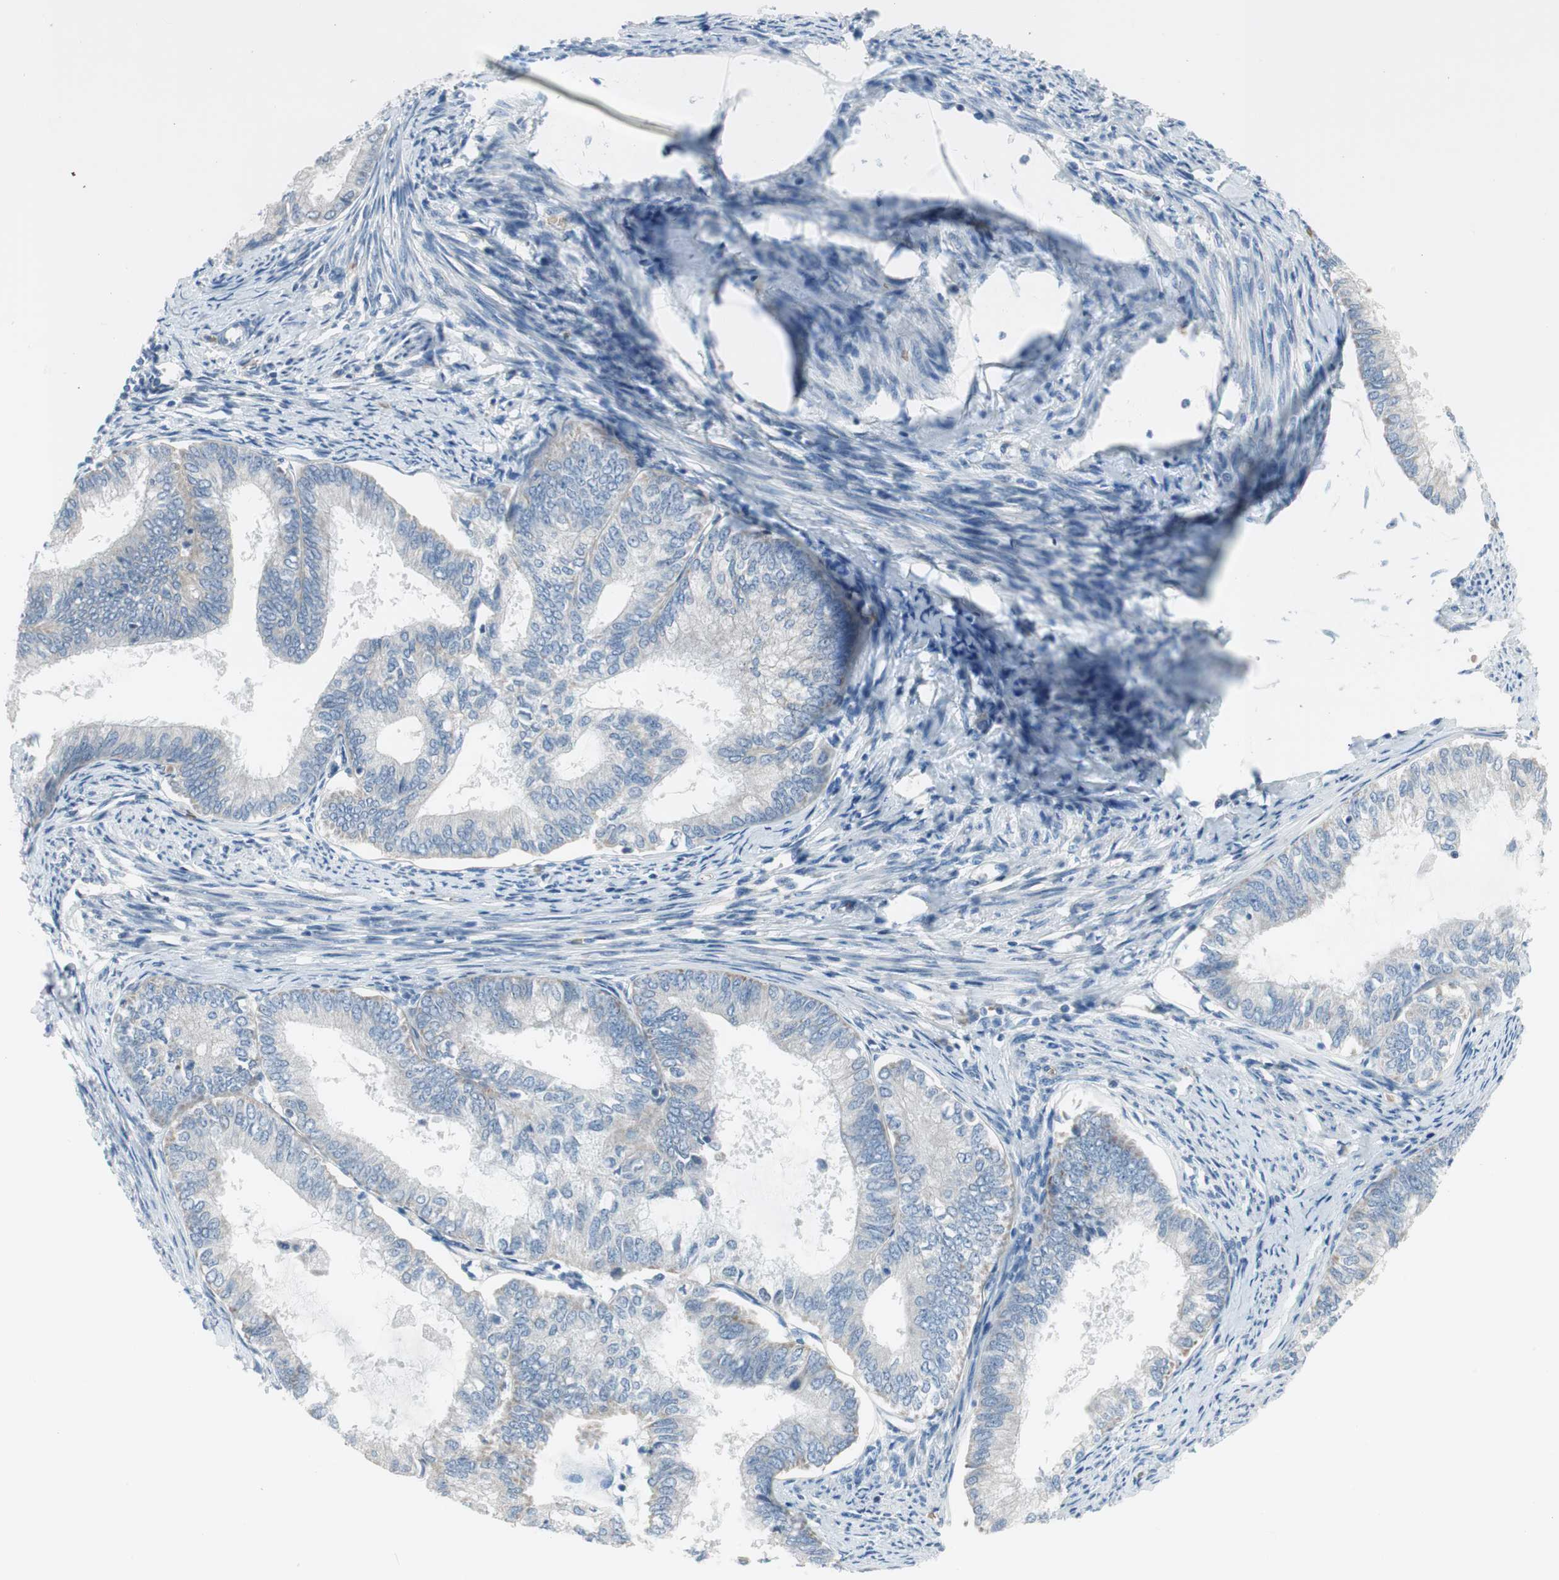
{"staining": {"intensity": "weak", "quantity": "<25%", "location": "cytoplasmic/membranous"}, "tissue": "endometrial cancer", "cell_type": "Tumor cells", "image_type": "cancer", "snomed": [{"axis": "morphology", "description": "Adenocarcinoma, NOS"}, {"axis": "topography", "description": "Endometrium"}], "caption": "Immunohistochemical staining of human endometrial adenocarcinoma demonstrates no significant staining in tumor cells.", "gene": "GYPC", "patient": {"sex": "female", "age": 86}}